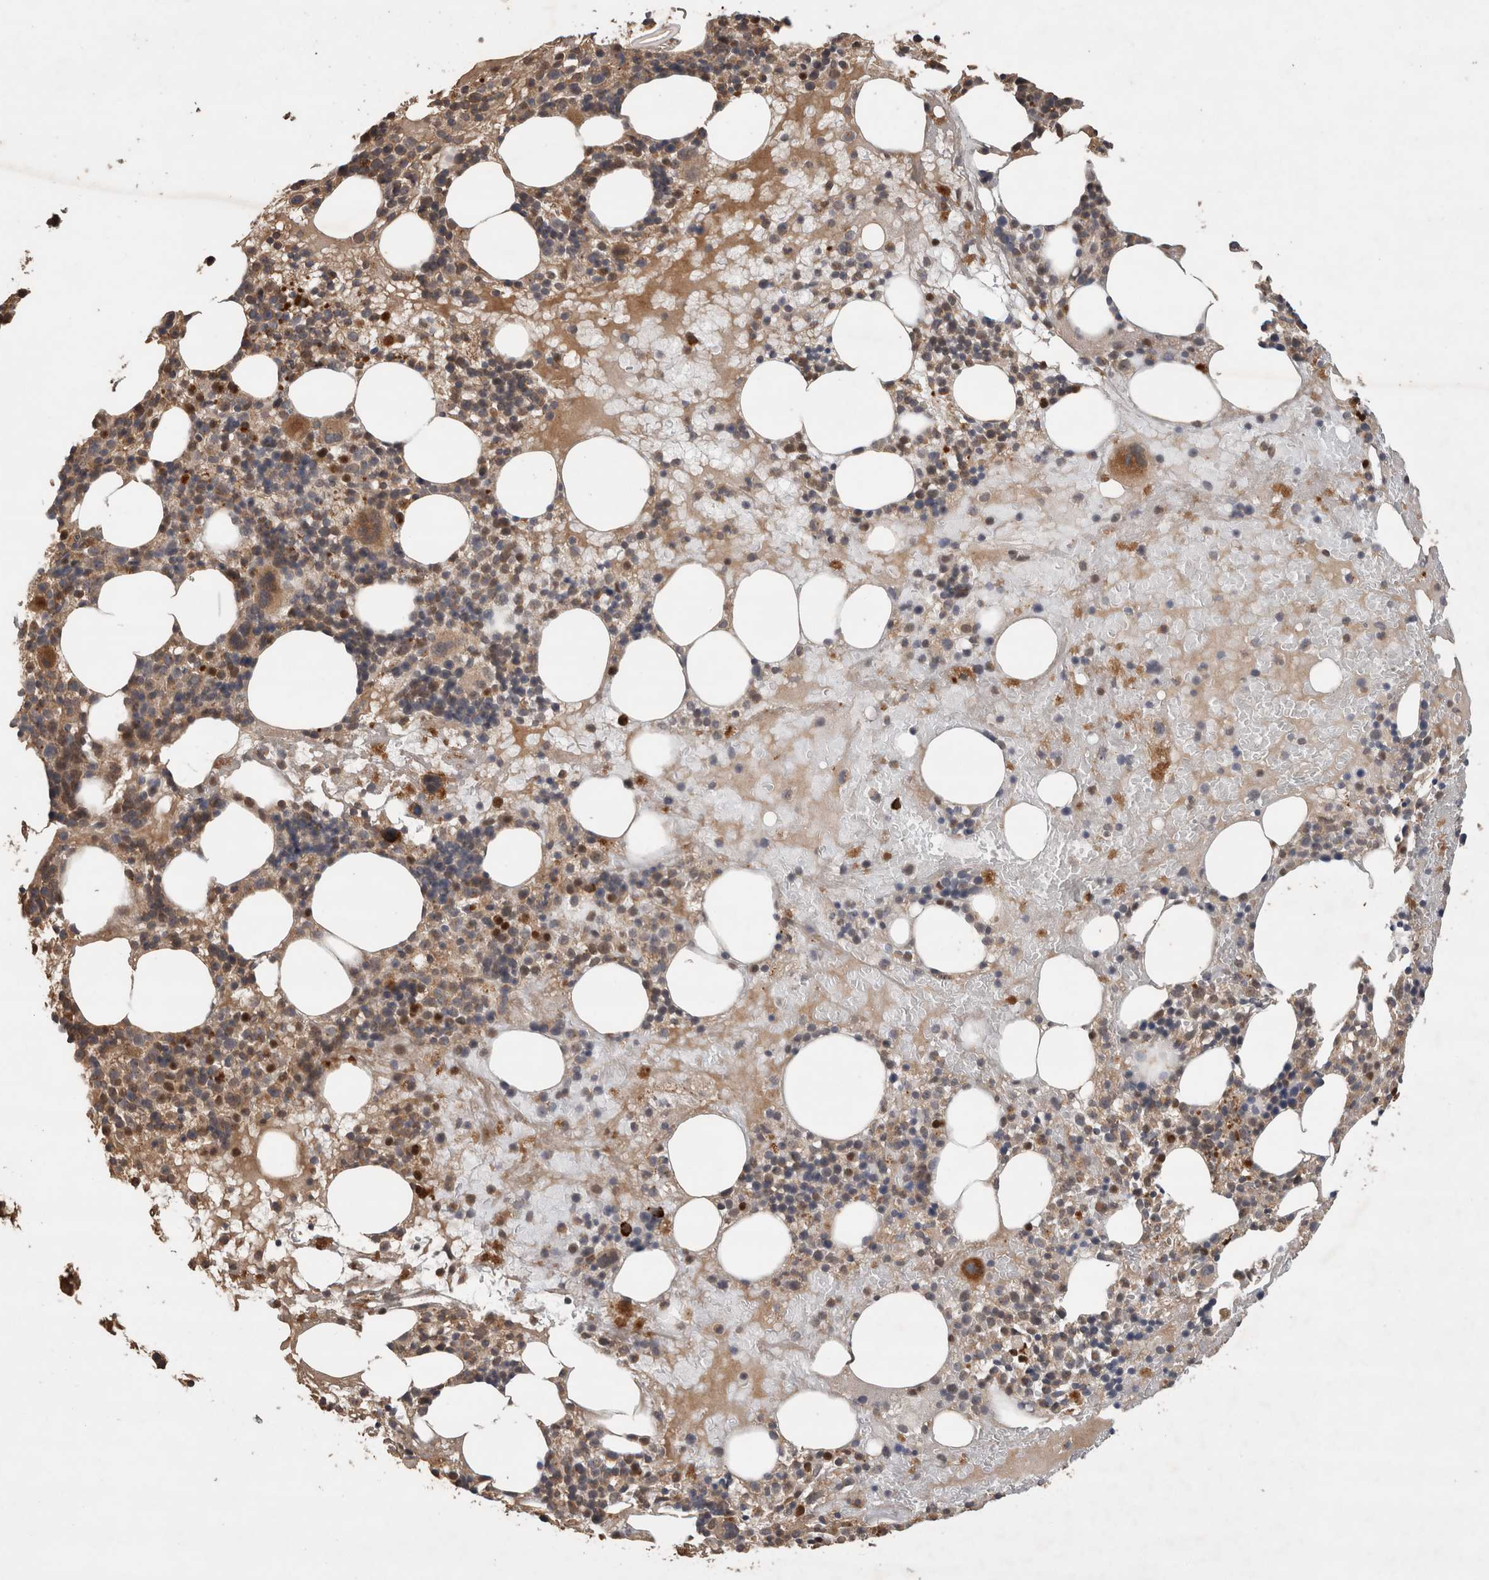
{"staining": {"intensity": "moderate", "quantity": "25%-75%", "location": "cytoplasmic/membranous"}, "tissue": "bone marrow", "cell_type": "Hematopoietic cells", "image_type": "normal", "snomed": [{"axis": "morphology", "description": "Normal tissue, NOS"}, {"axis": "morphology", "description": "Inflammation, NOS"}, {"axis": "topography", "description": "Bone marrow"}], "caption": "DAB immunohistochemical staining of unremarkable bone marrow shows moderate cytoplasmic/membranous protein expression in about 25%-75% of hematopoietic cells. (brown staining indicates protein expression, while blue staining denotes nuclei).", "gene": "OTUD7B", "patient": {"sex": "female", "age": 77}}